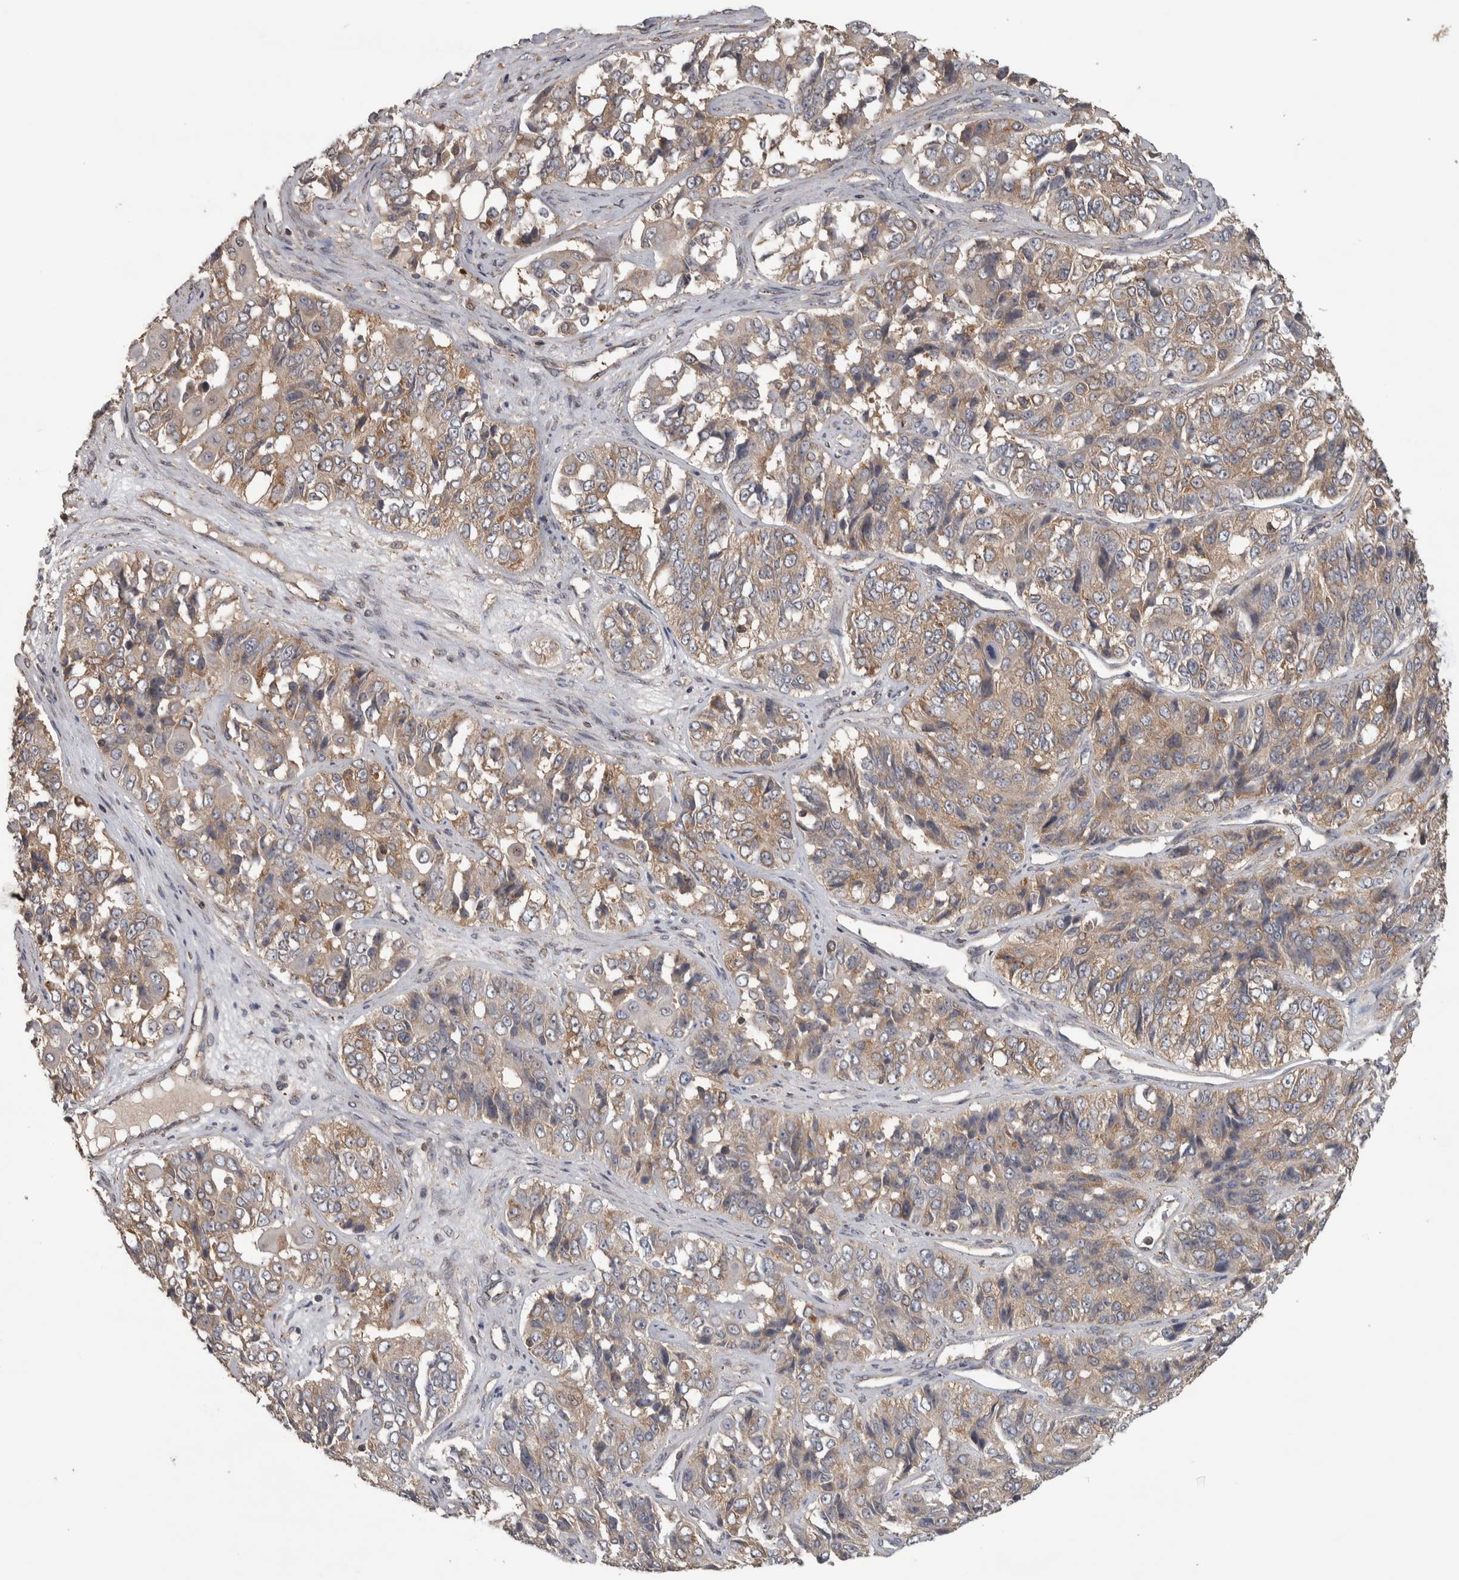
{"staining": {"intensity": "moderate", "quantity": ">75%", "location": "cytoplasmic/membranous"}, "tissue": "ovarian cancer", "cell_type": "Tumor cells", "image_type": "cancer", "snomed": [{"axis": "morphology", "description": "Carcinoma, endometroid"}, {"axis": "topography", "description": "Ovary"}], "caption": "A brown stain shows moderate cytoplasmic/membranous expression of a protein in ovarian endometroid carcinoma tumor cells.", "gene": "IFRD1", "patient": {"sex": "female", "age": 51}}